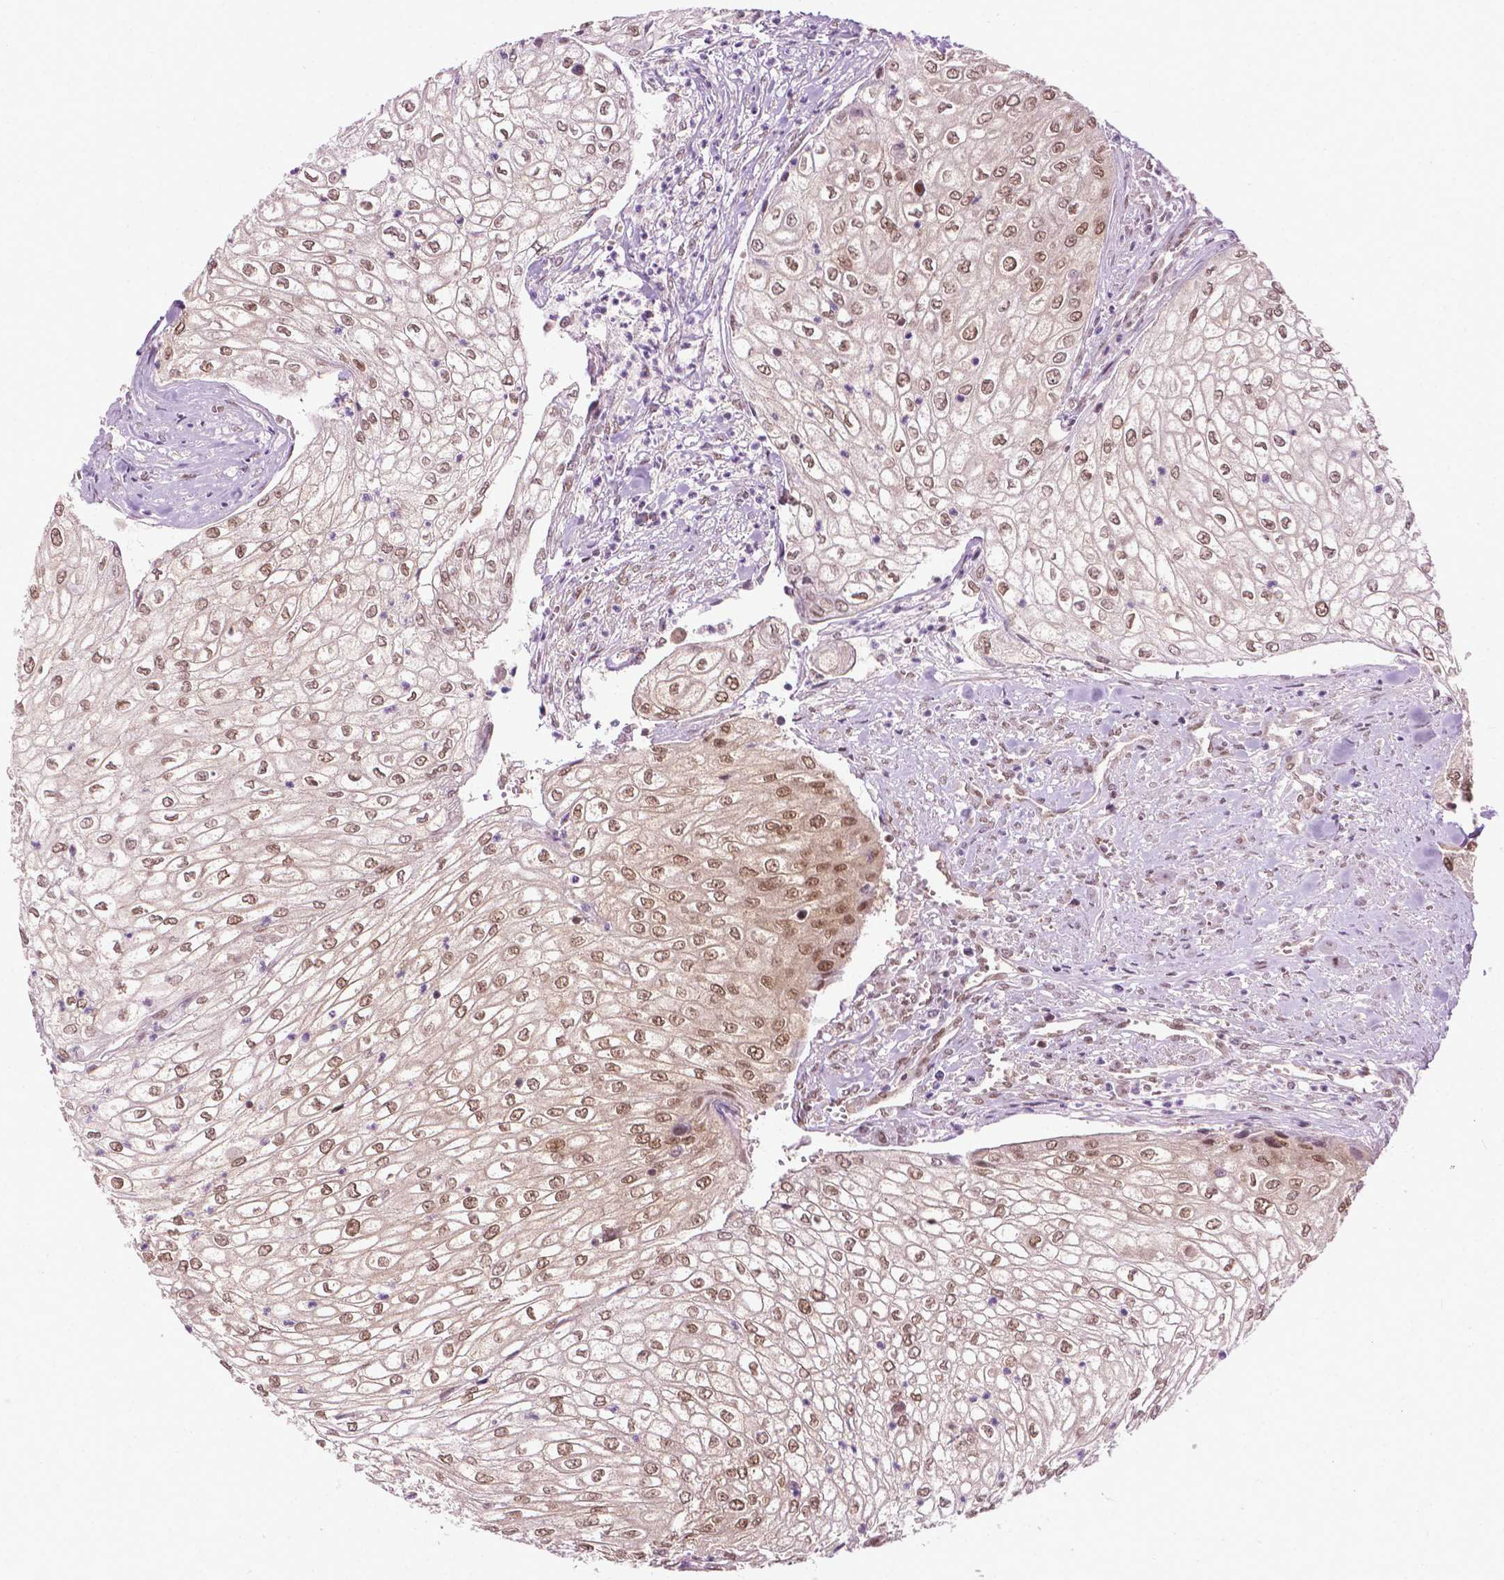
{"staining": {"intensity": "moderate", "quantity": "25%-75%", "location": "nuclear"}, "tissue": "urothelial cancer", "cell_type": "Tumor cells", "image_type": "cancer", "snomed": [{"axis": "morphology", "description": "Urothelial carcinoma, High grade"}, {"axis": "topography", "description": "Urinary bladder"}], "caption": "A medium amount of moderate nuclear positivity is identified in approximately 25%-75% of tumor cells in urothelial cancer tissue.", "gene": "UBQLN4", "patient": {"sex": "male", "age": 62}}